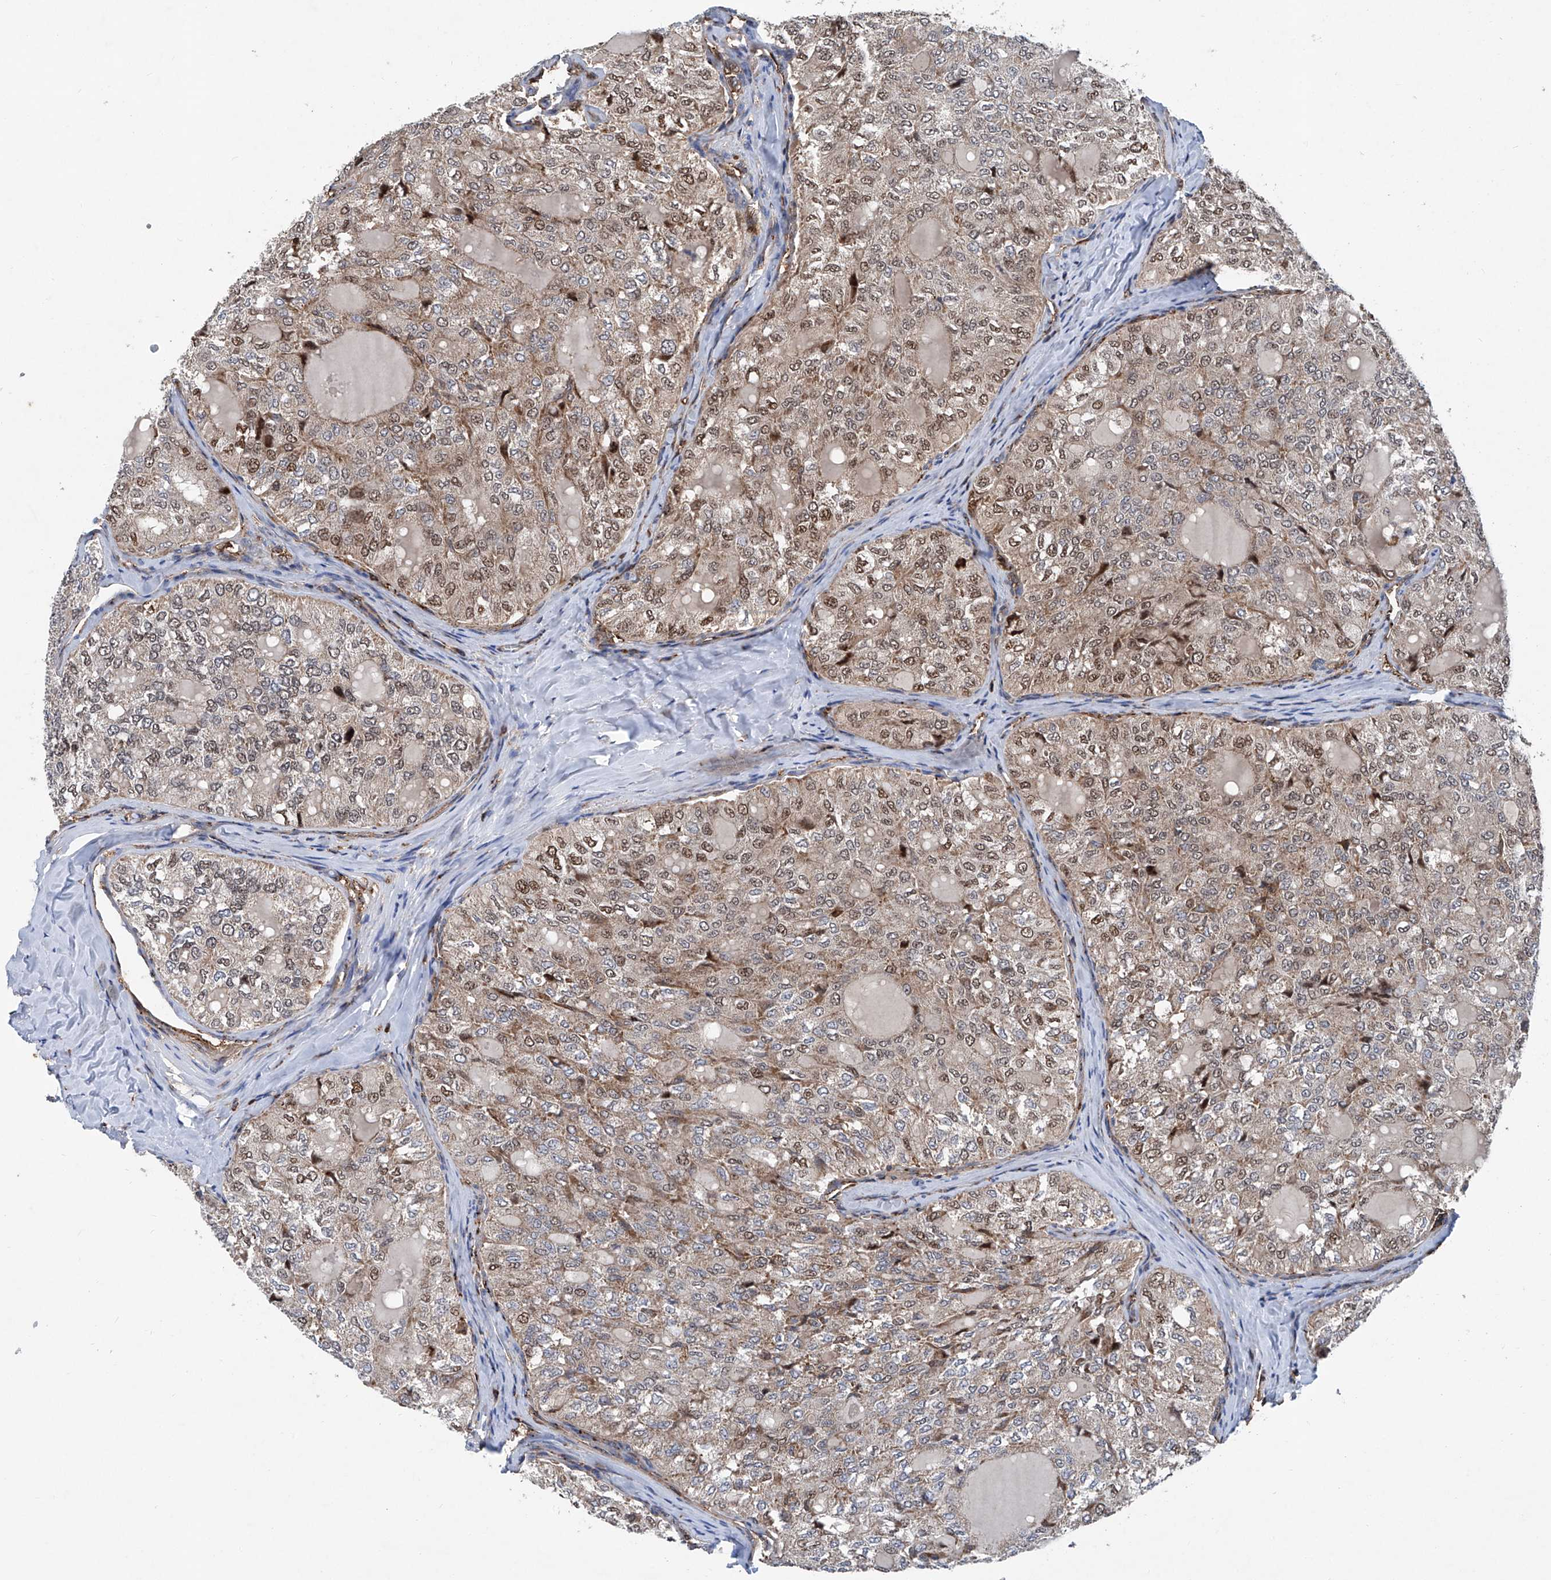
{"staining": {"intensity": "moderate", "quantity": "25%-75%", "location": "nuclear"}, "tissue": "thyroid cancer", "cell_type": "Tumor cells", "image_type": "cancer", "snomed": [{"axis": "morphology", "description": "Follicular adenoma carcinoma, NOS"}, {"axis": "topography", "description": "Thyroid gland"}], "caption": "This photomicrograph exhibits IHC staining of thyroid follicular adenoma carcinoma, with medium moderate nuclear expression in approximately 25%-75% of tumor cells.", "gene": "NT5C3A", "patient": {"sex": "male", "age": 75}}